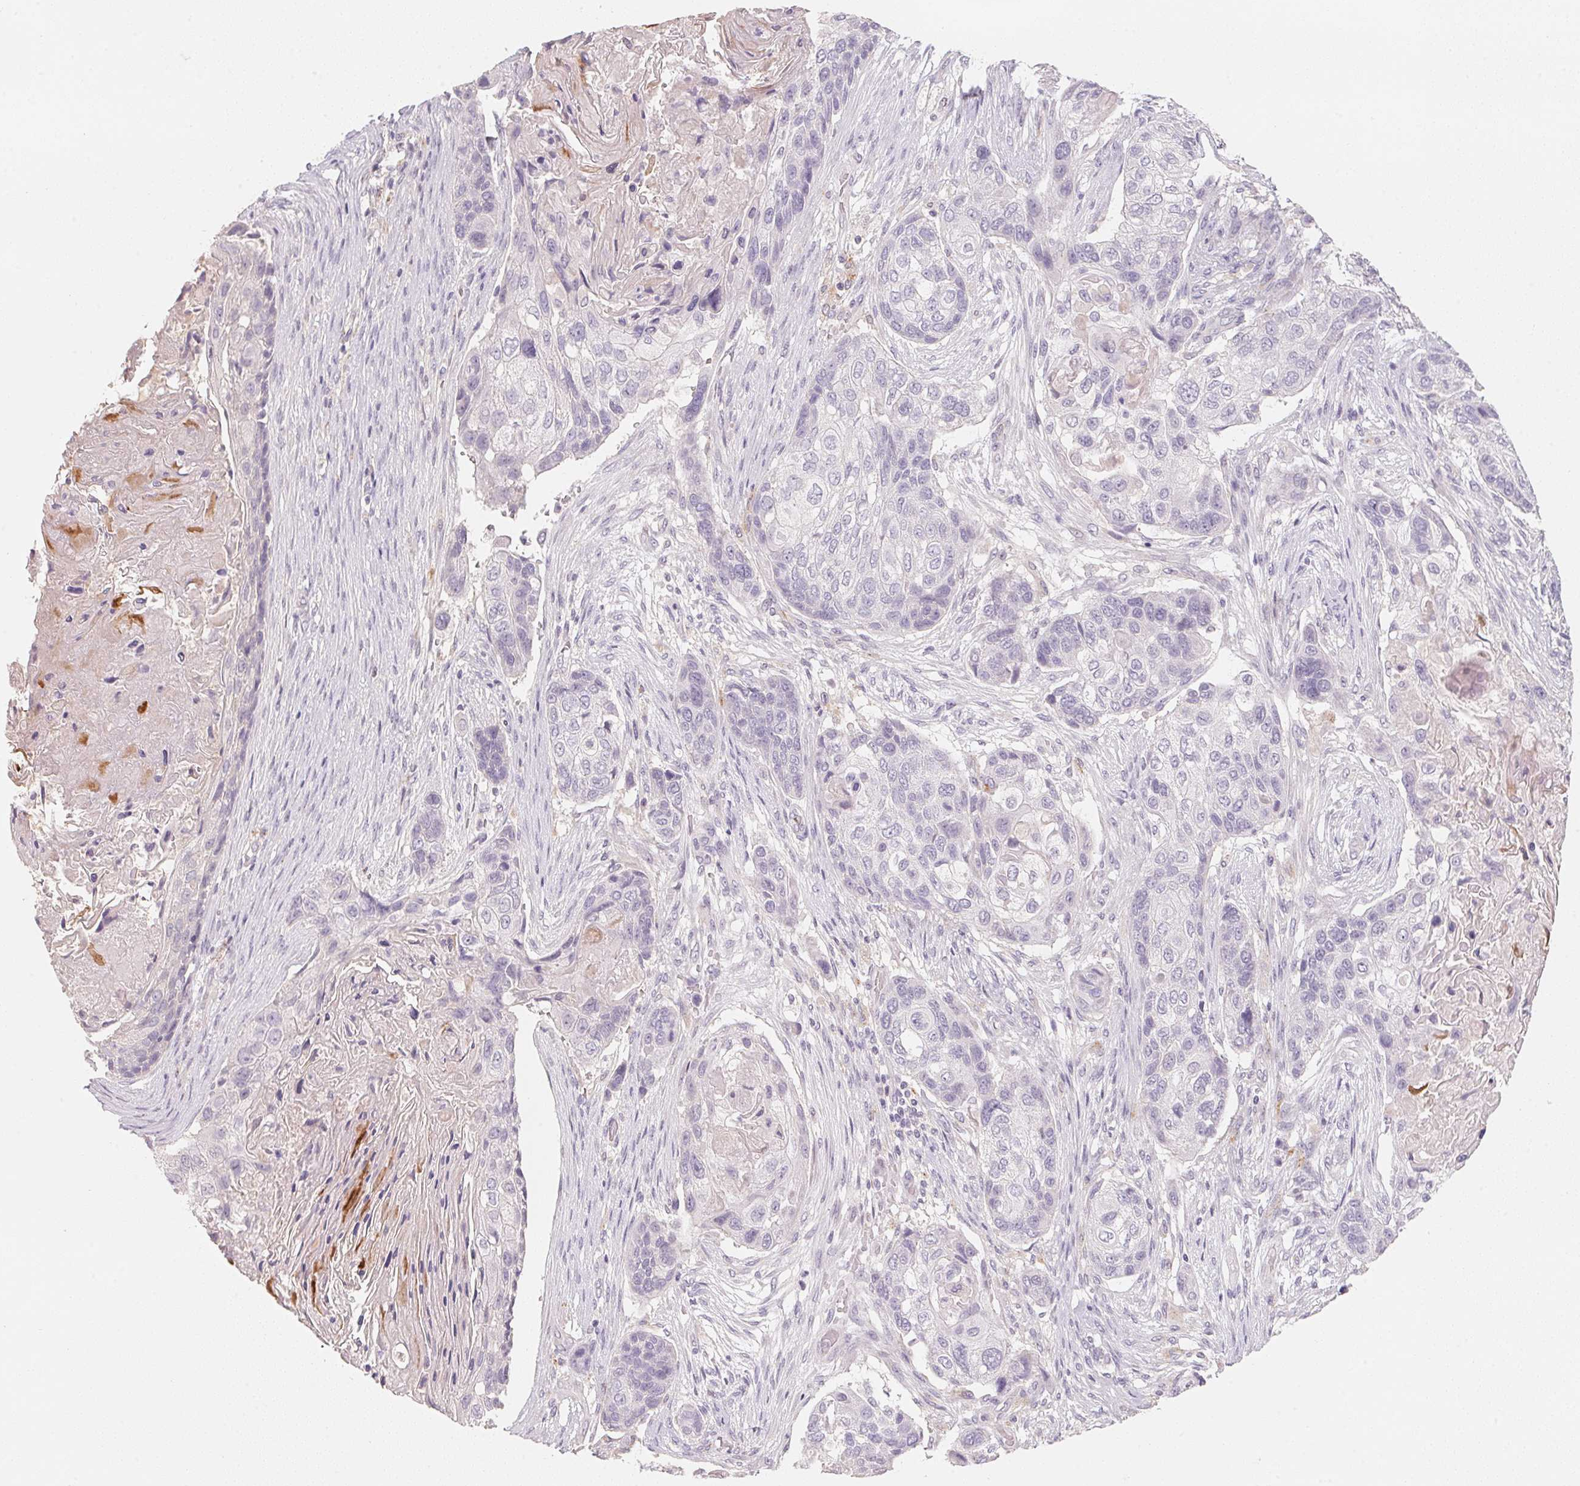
{"staining": {"intensity": "negative", "quantity": "none", "location": "none"}, "tissue": "lung cancer", "cell_type": "Tumor cells", "image_type": "cancer", "snomed": [{"axis": "morphology", "description": "Squamous cell carcinoma, NOS"}, {"axis": "topography", "description": "Lung"}], "caption": "Immunohistochemistry (IHC) micrograph of neoplastic tissue: human lung cancer stained with DAB (3,3'-diaminobenzidine) shows no significant protein staining in tumor cells.", "gene": "TREH", "patient": {"sex": "male", "age": 69}}